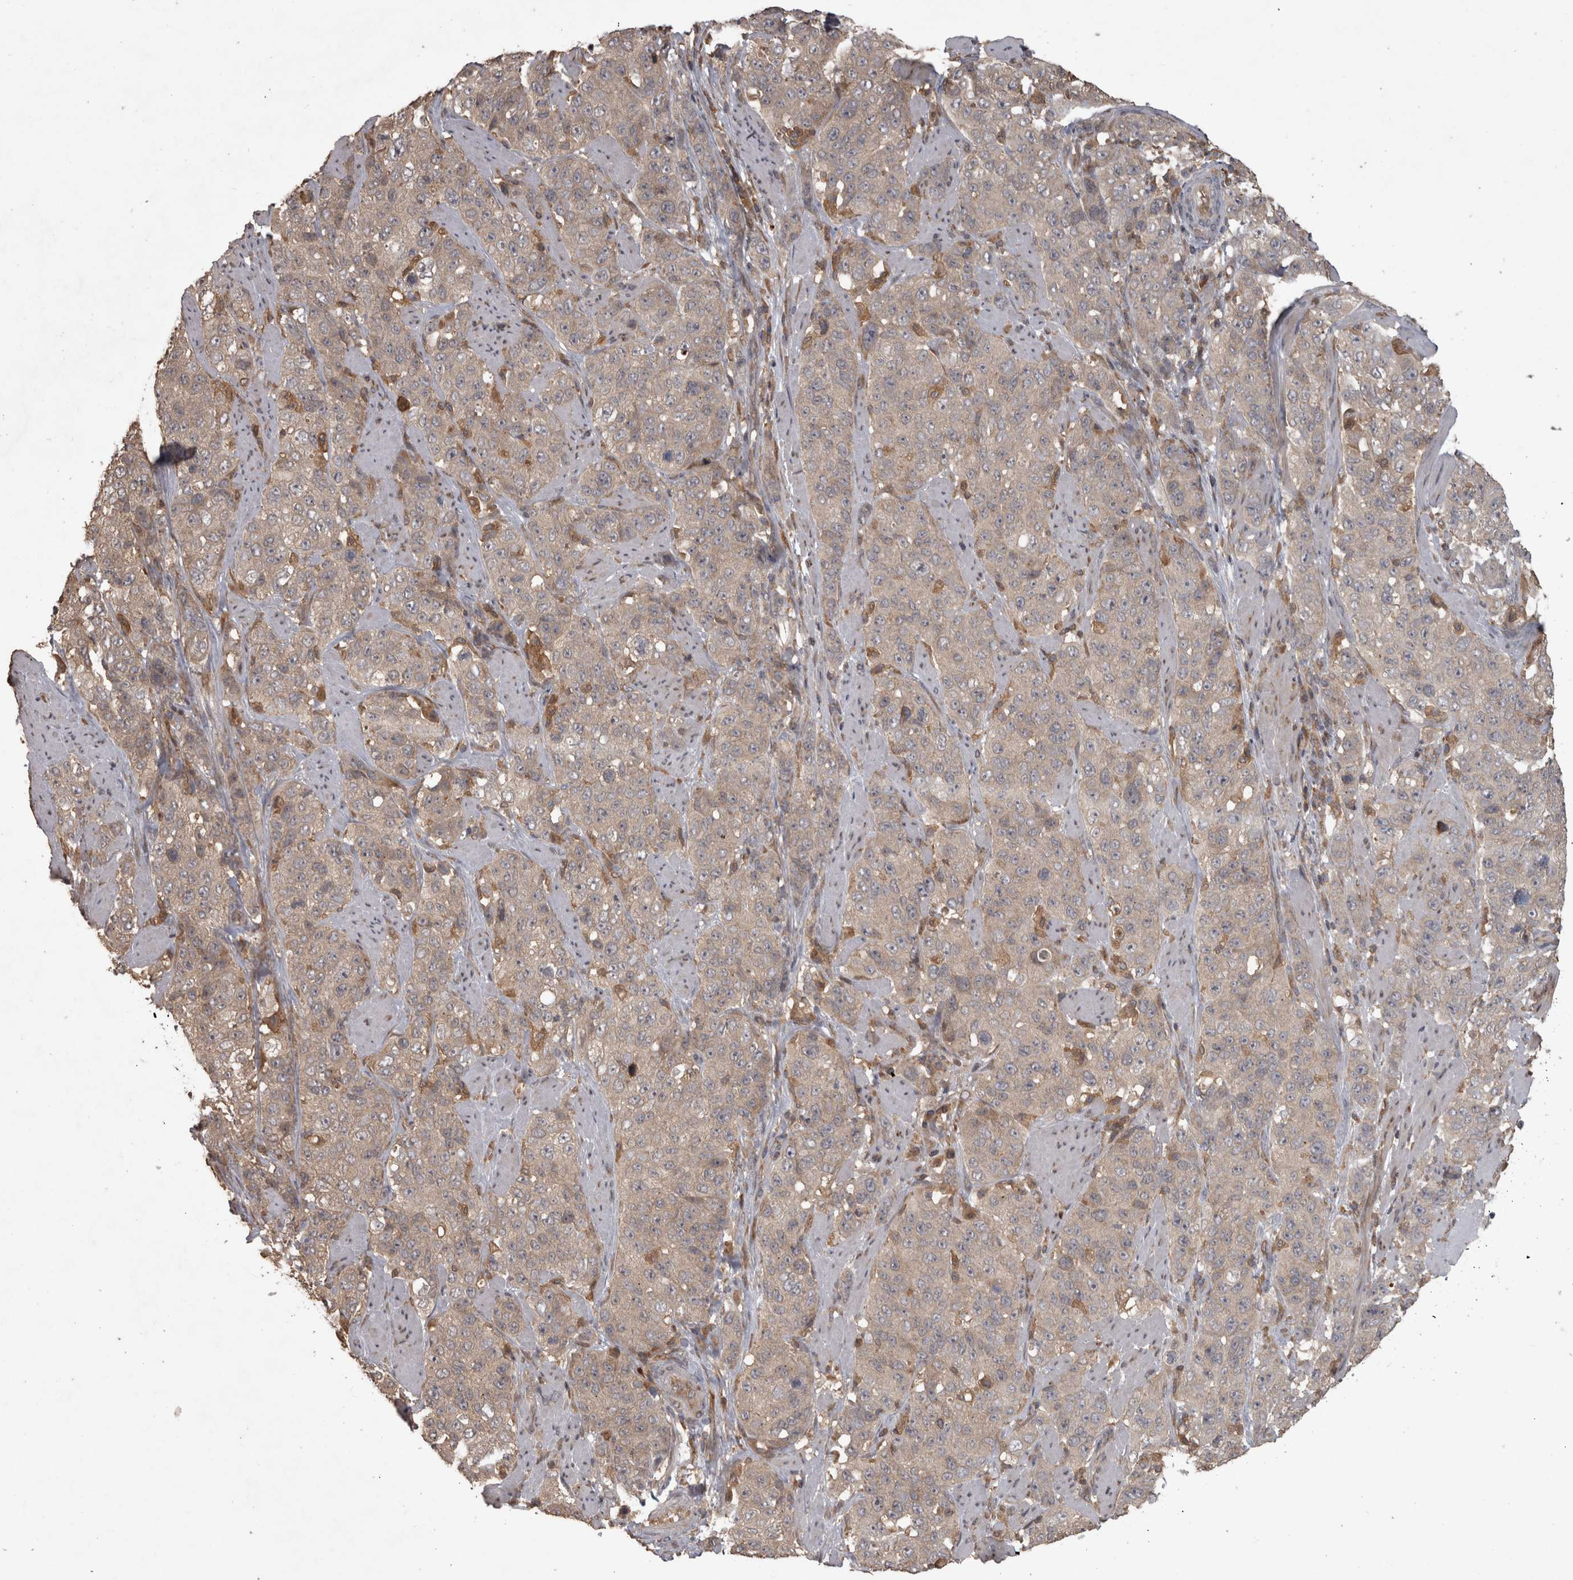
{"staining": {"intensity": "weak", "quantity": "<25%", "location": "cytoplasmic/membranous"}, "tissue": "stomach cancer", "cell_type": "Tumor cells", "image_type": "cancer", "snomed": [{"axis": "morphology", "description": "Adenocarcinoma, NOS"}, {"axis": "topography", "description": "Stomach"}], "caption": "Tumor cells are negative for brown protein staining in stomach adenocarcinoma.", "gene": "MICU3", "patient": {"sex": "male", "age": 48}}